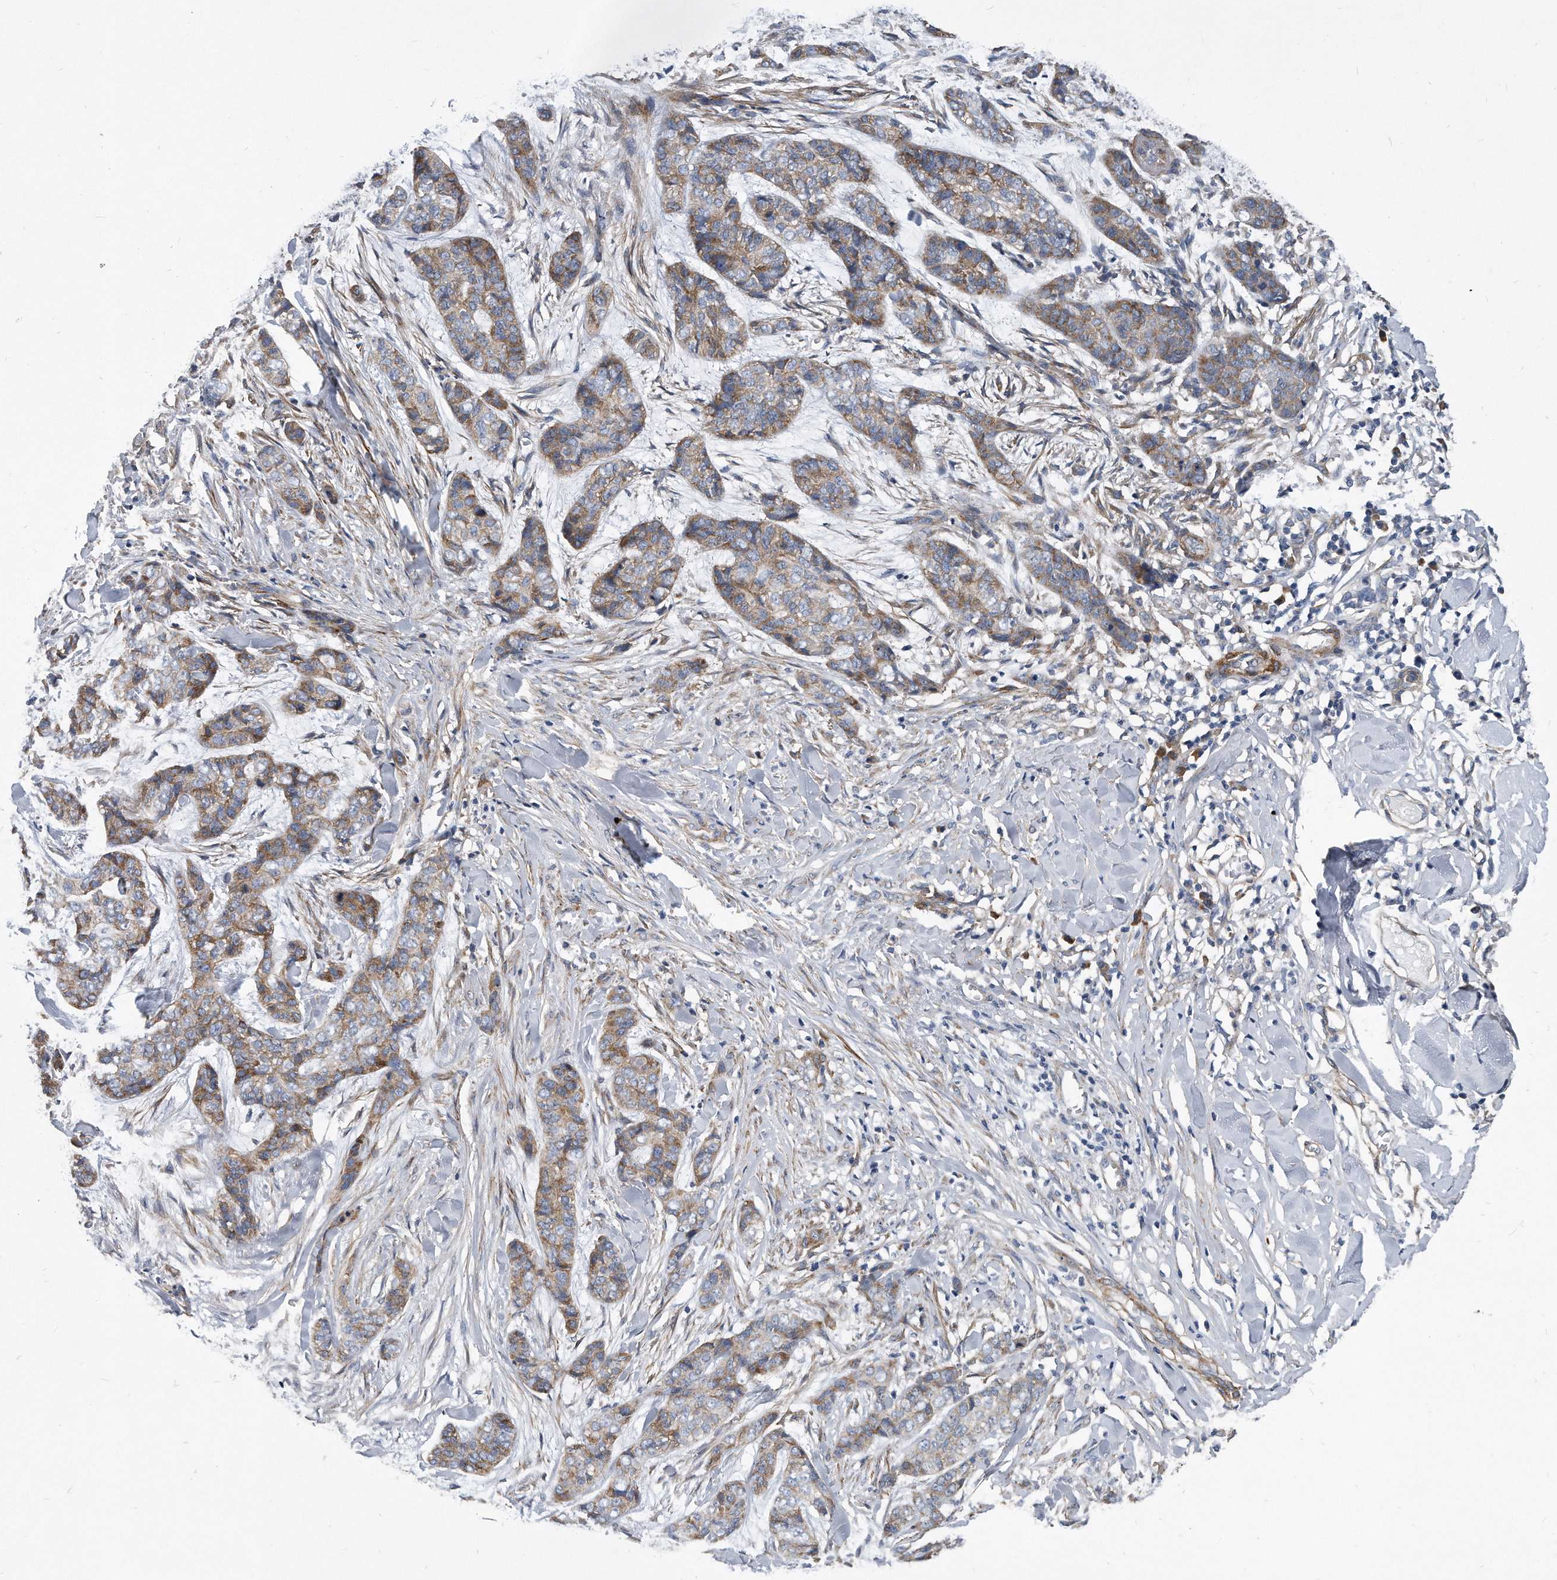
{"staining": {"intensity": "moderate", "quantity": ">75%", "location": "cytoplasmic/membranous"}, "tissue": "skin cancer", "cell_type": "Tumor cells", "image_type": "cancer", "snomed": [{"axis": "morphology", "description": "Basal cell carcinoma"}, {"axis": "topography", "description": "Skin"}], "caption": "Protein staining demonstrates moderate cytoplasmic/membranous staining in about >75% of tumor cells in skin cancer (basal cell carcinoma).", "gene": "EIF2B4", "patient": {"sex": "female", "age": 64}}